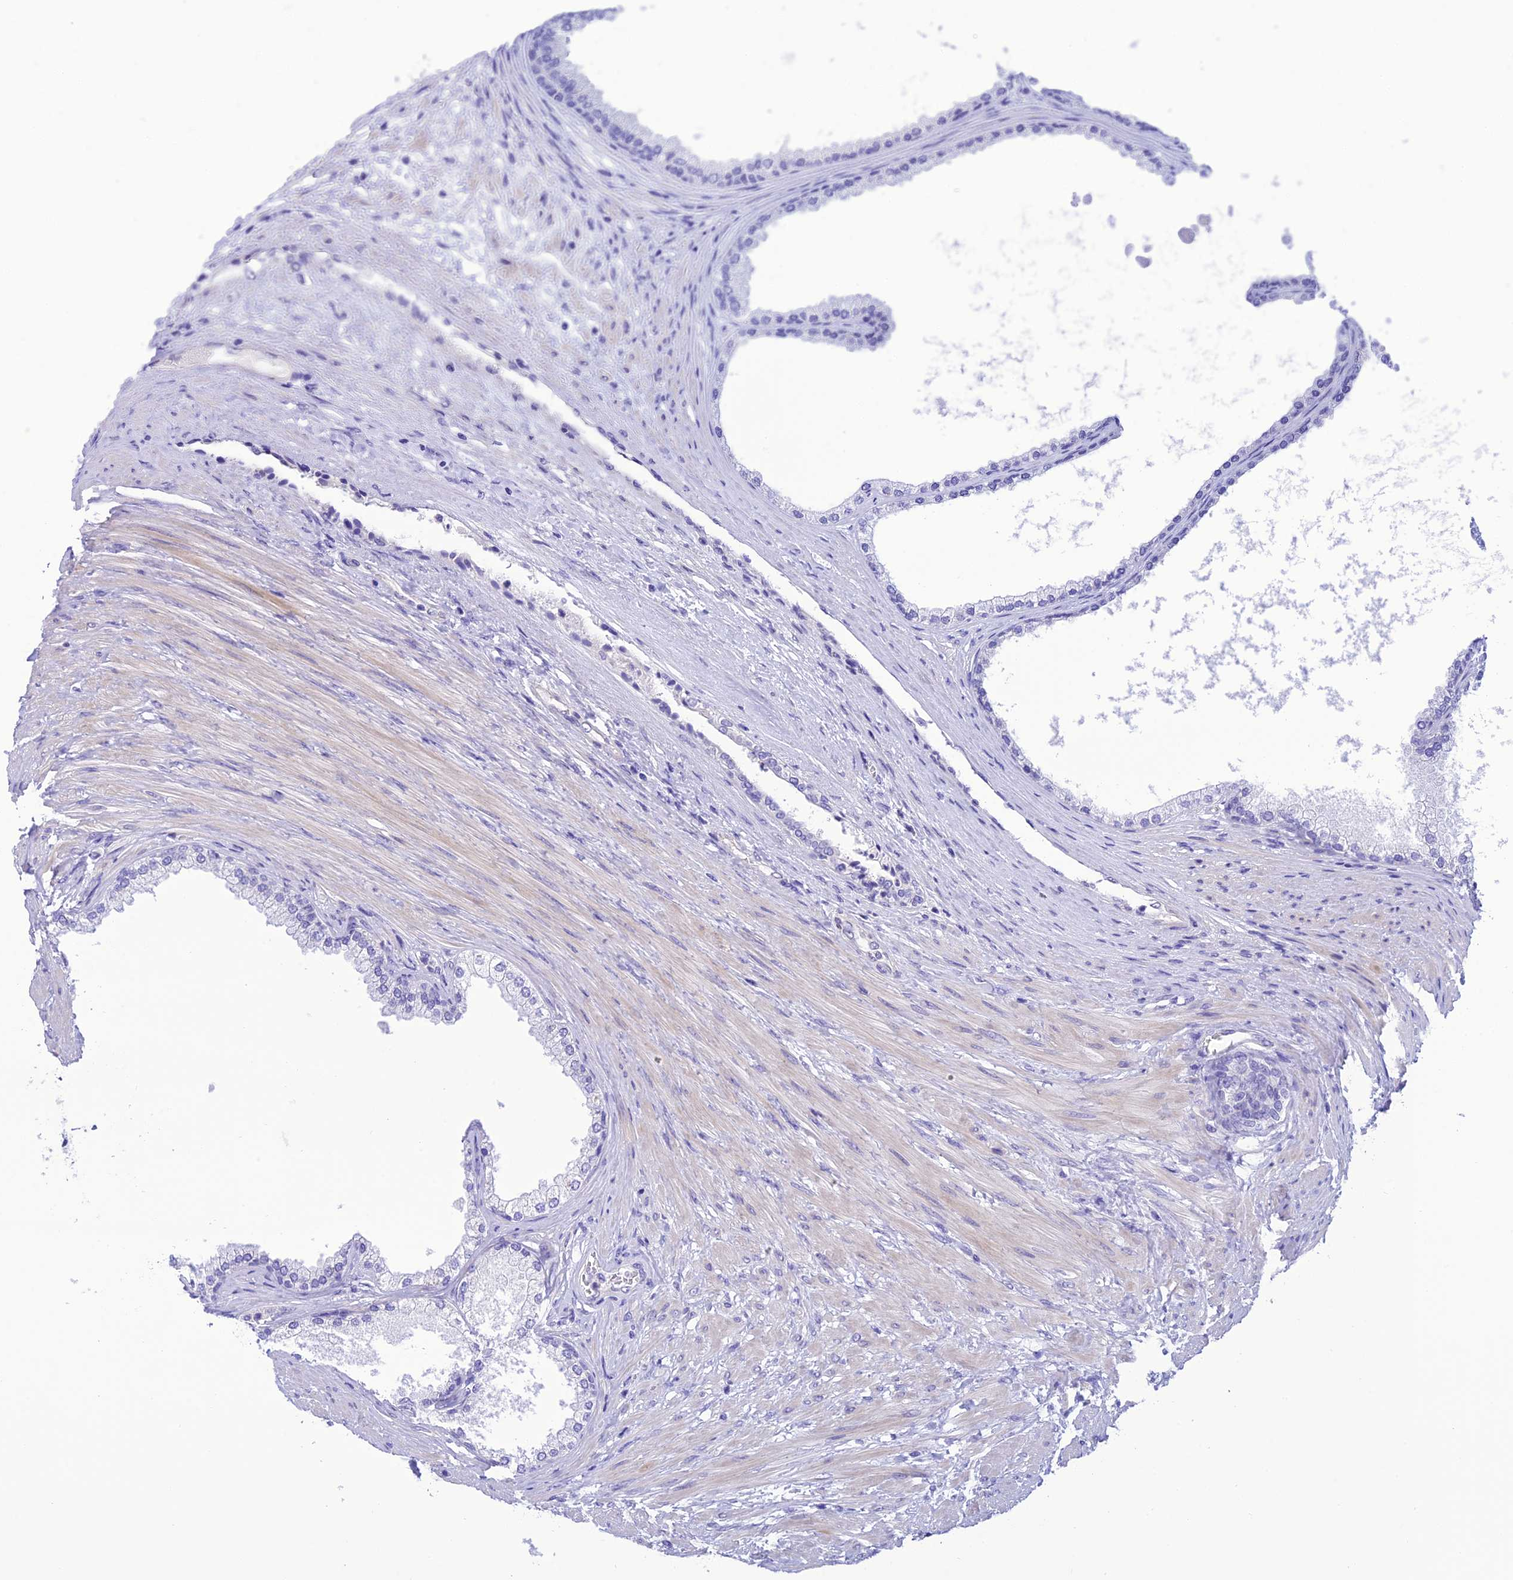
{"staining": {"intensity": "negative", "quantity": "none", "location": "none"}, "tissue": "prostate", "cell_type": "Glandular cells", "image_type": "normal", "snomed": [{"axis": "morphology", "description": "Normal tissue, NOS"}, {"axis": "topography", "description": "Prostate"}], "caption": "The image exhibits no staining of glandular cells in benign prostate. (DAB (3,3'-diaminobenzidine) immunohistochemistry (IHC) with hematoxylin counter stain).", "gene": "C17orf67", "patient": {"sex": "male", "age": 76}}